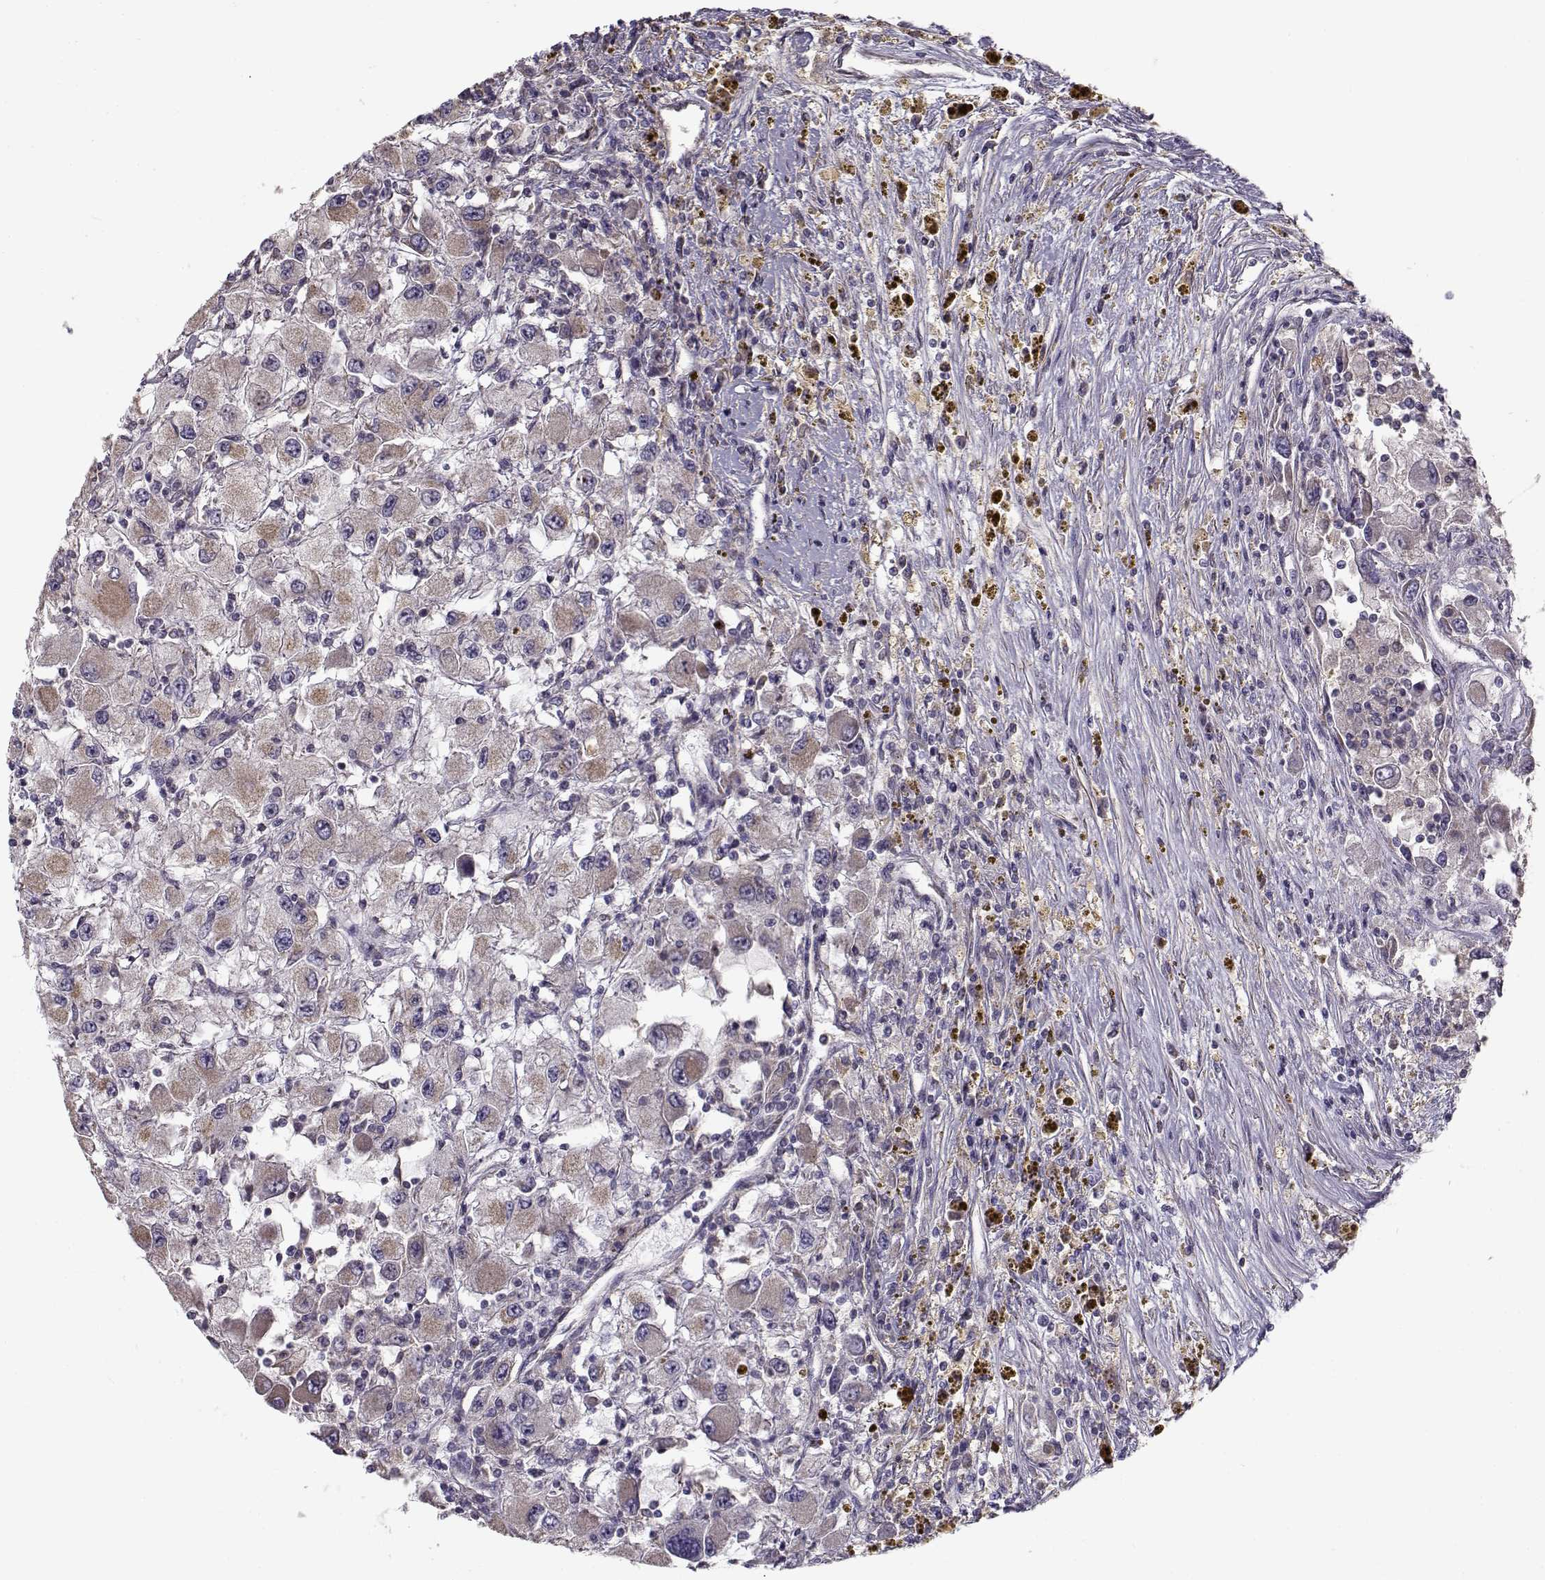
{"staining": {"intensity": "weak", "quantity": "<25%", "location": "cytoplasmic/membranous"}, "tissue": "renal cancer", "cell_type": "Tumor cells", "image_type": "cancer", "snomed": [{"axis": "morphology", "description": "Adenocarcinoma, NOS"}, {"axis": "topography", "description": "Kidney"}], "caption": "Human renal adenocarcinoma stained for a protein using IHC exhibits no staining in tumor cells.", "gene": "ENTPD8", "patient": {"sex": "female", "age": 67}}